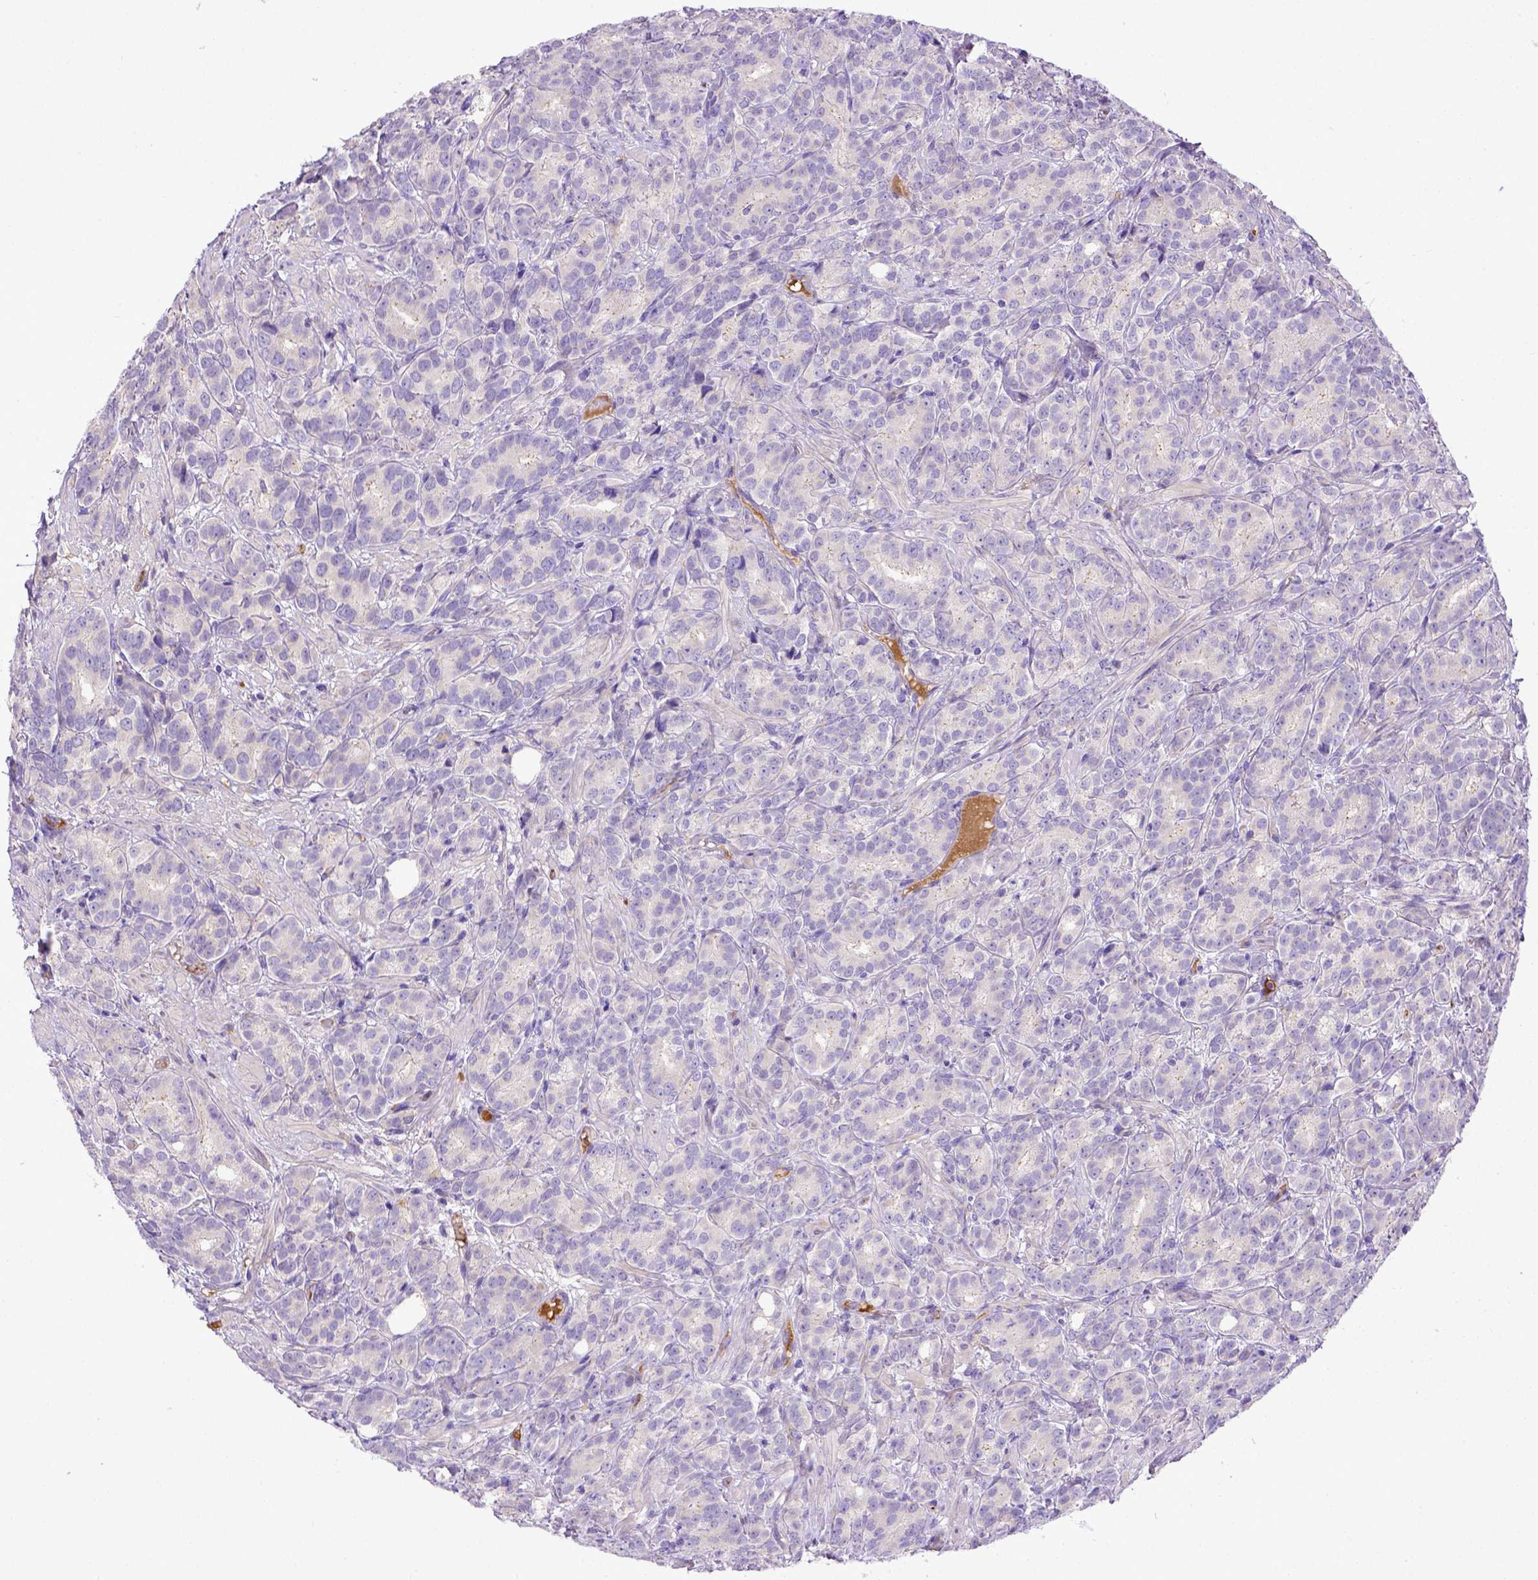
{"staining": {"intensity": "negative", "quantity": "none", "location": "none"}, "tissue": "prostate cancer", "cell_type": "Tumor cells", "image_type": "cancer", "snomed": [{"axis": "morphology", "description": "Adenocarcinoma, High grade"}, {"axis": "topography", "description": "Prostate"}], "caption": "There is no significant positivity in tumor cells of prostate cancer (adenocarcinoma (high-grade)). (DAB IHC visualized using brightfield microscopy, high magnification).", "gene": "CFAP300", "patient": {"sex": "male", "age": 90}}